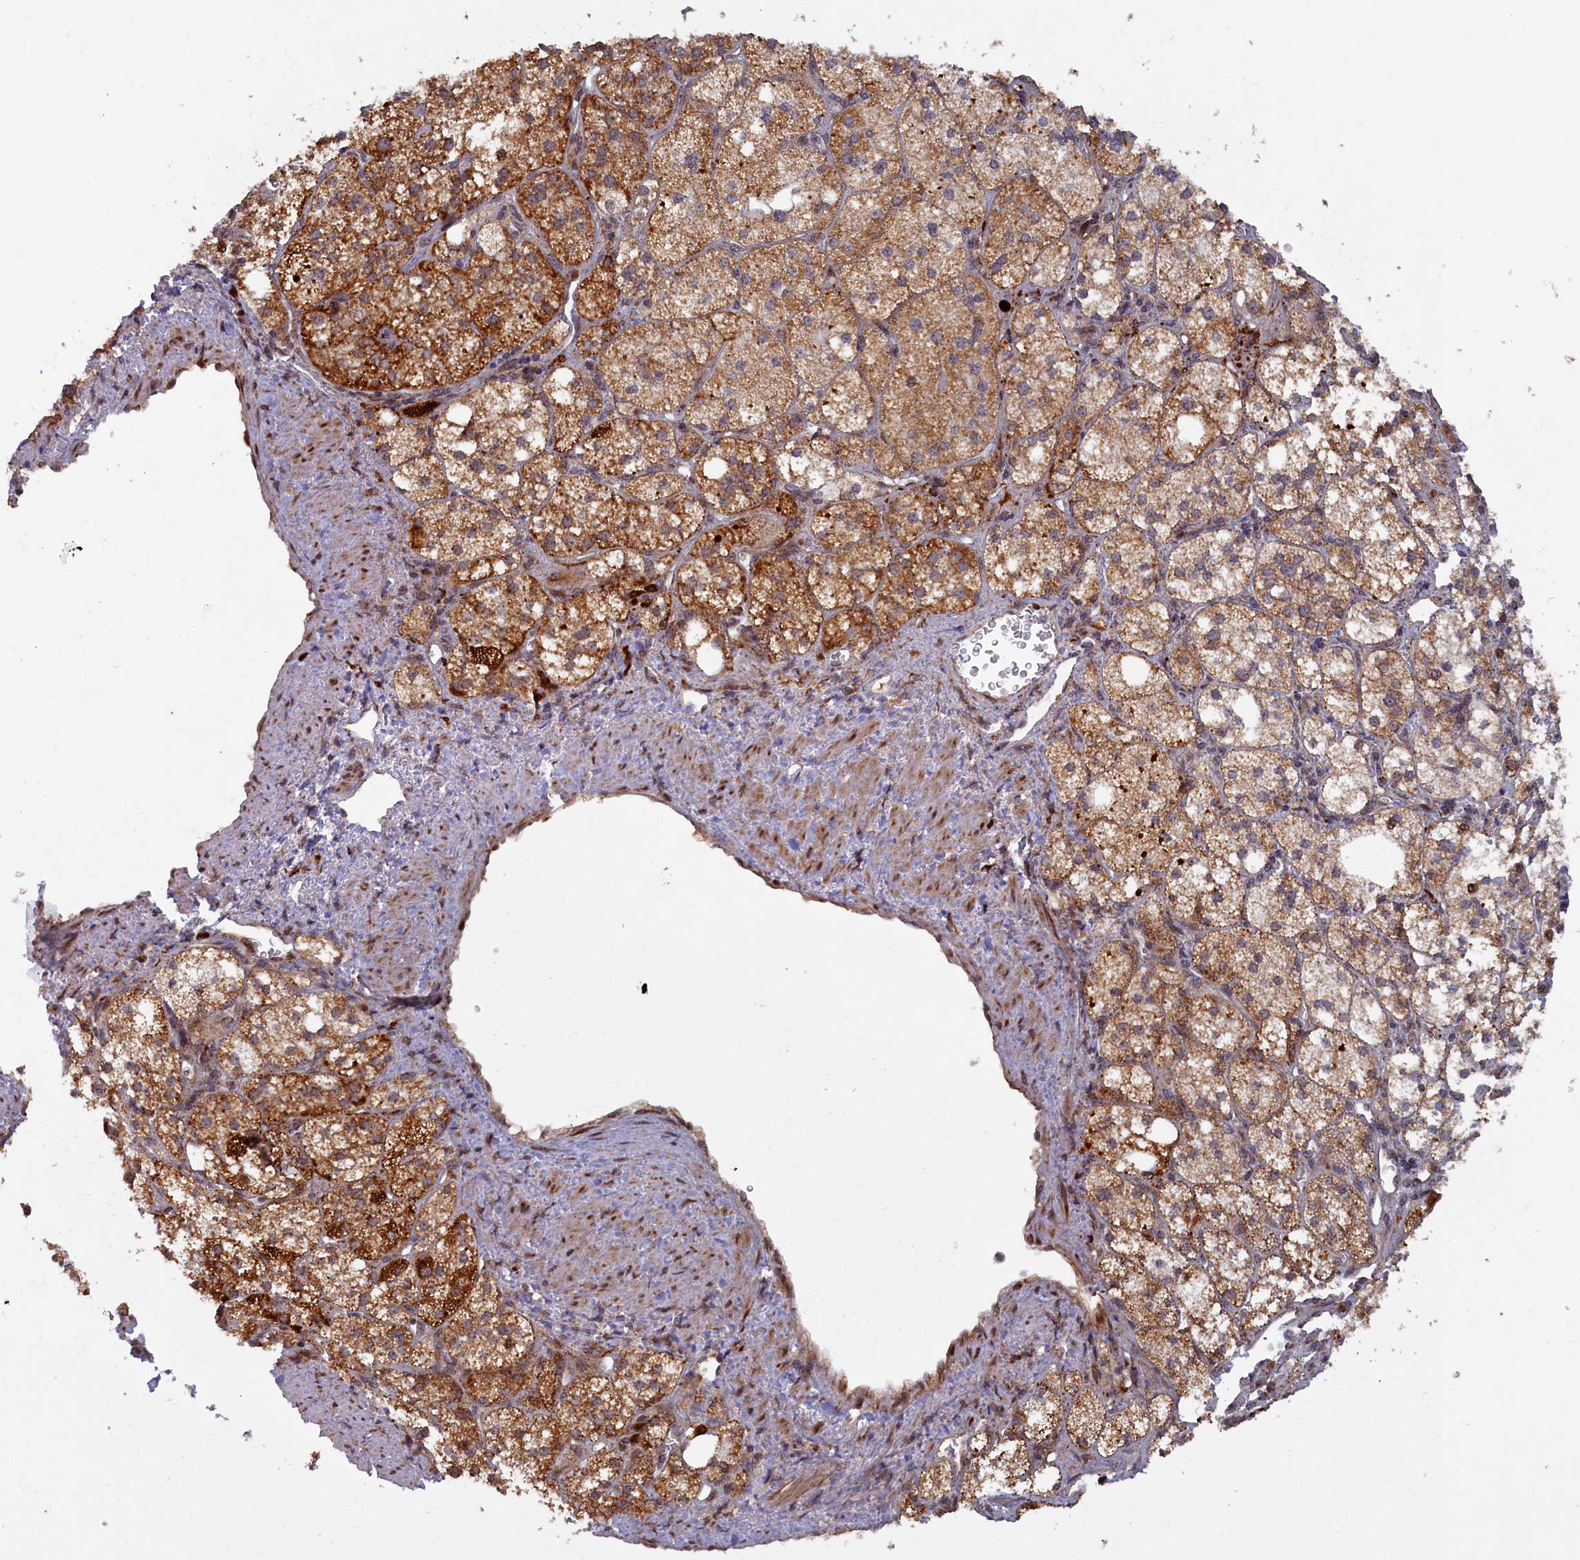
{"staining": {"intensity": "strong", "quantity": ">75%", "location": "cytoplasmic/membranous"}, "tissue": "adrenal gland", "cell_type": "Glandular cells", "image_type": "normal", "snomed": [{"axis": "morphology", "description": "Normal tissue, NOS"}, {"axis": "topography", "description": "Adrenal gland"}], "caption": "Immunohistochemical staining of unremarkable adrenal gland shows >75% levels of strong cytoplasmic/membranous protein staining in approximately >75% of glandular cells. Using DAB (3,3'-diaminobenzidine) (brown) and hematoxylin (blue) stains, captured at high magnification using brightfield microscopy.", "gene": "PLA2G10", "patient": {"sex": "male", "age": 61}}